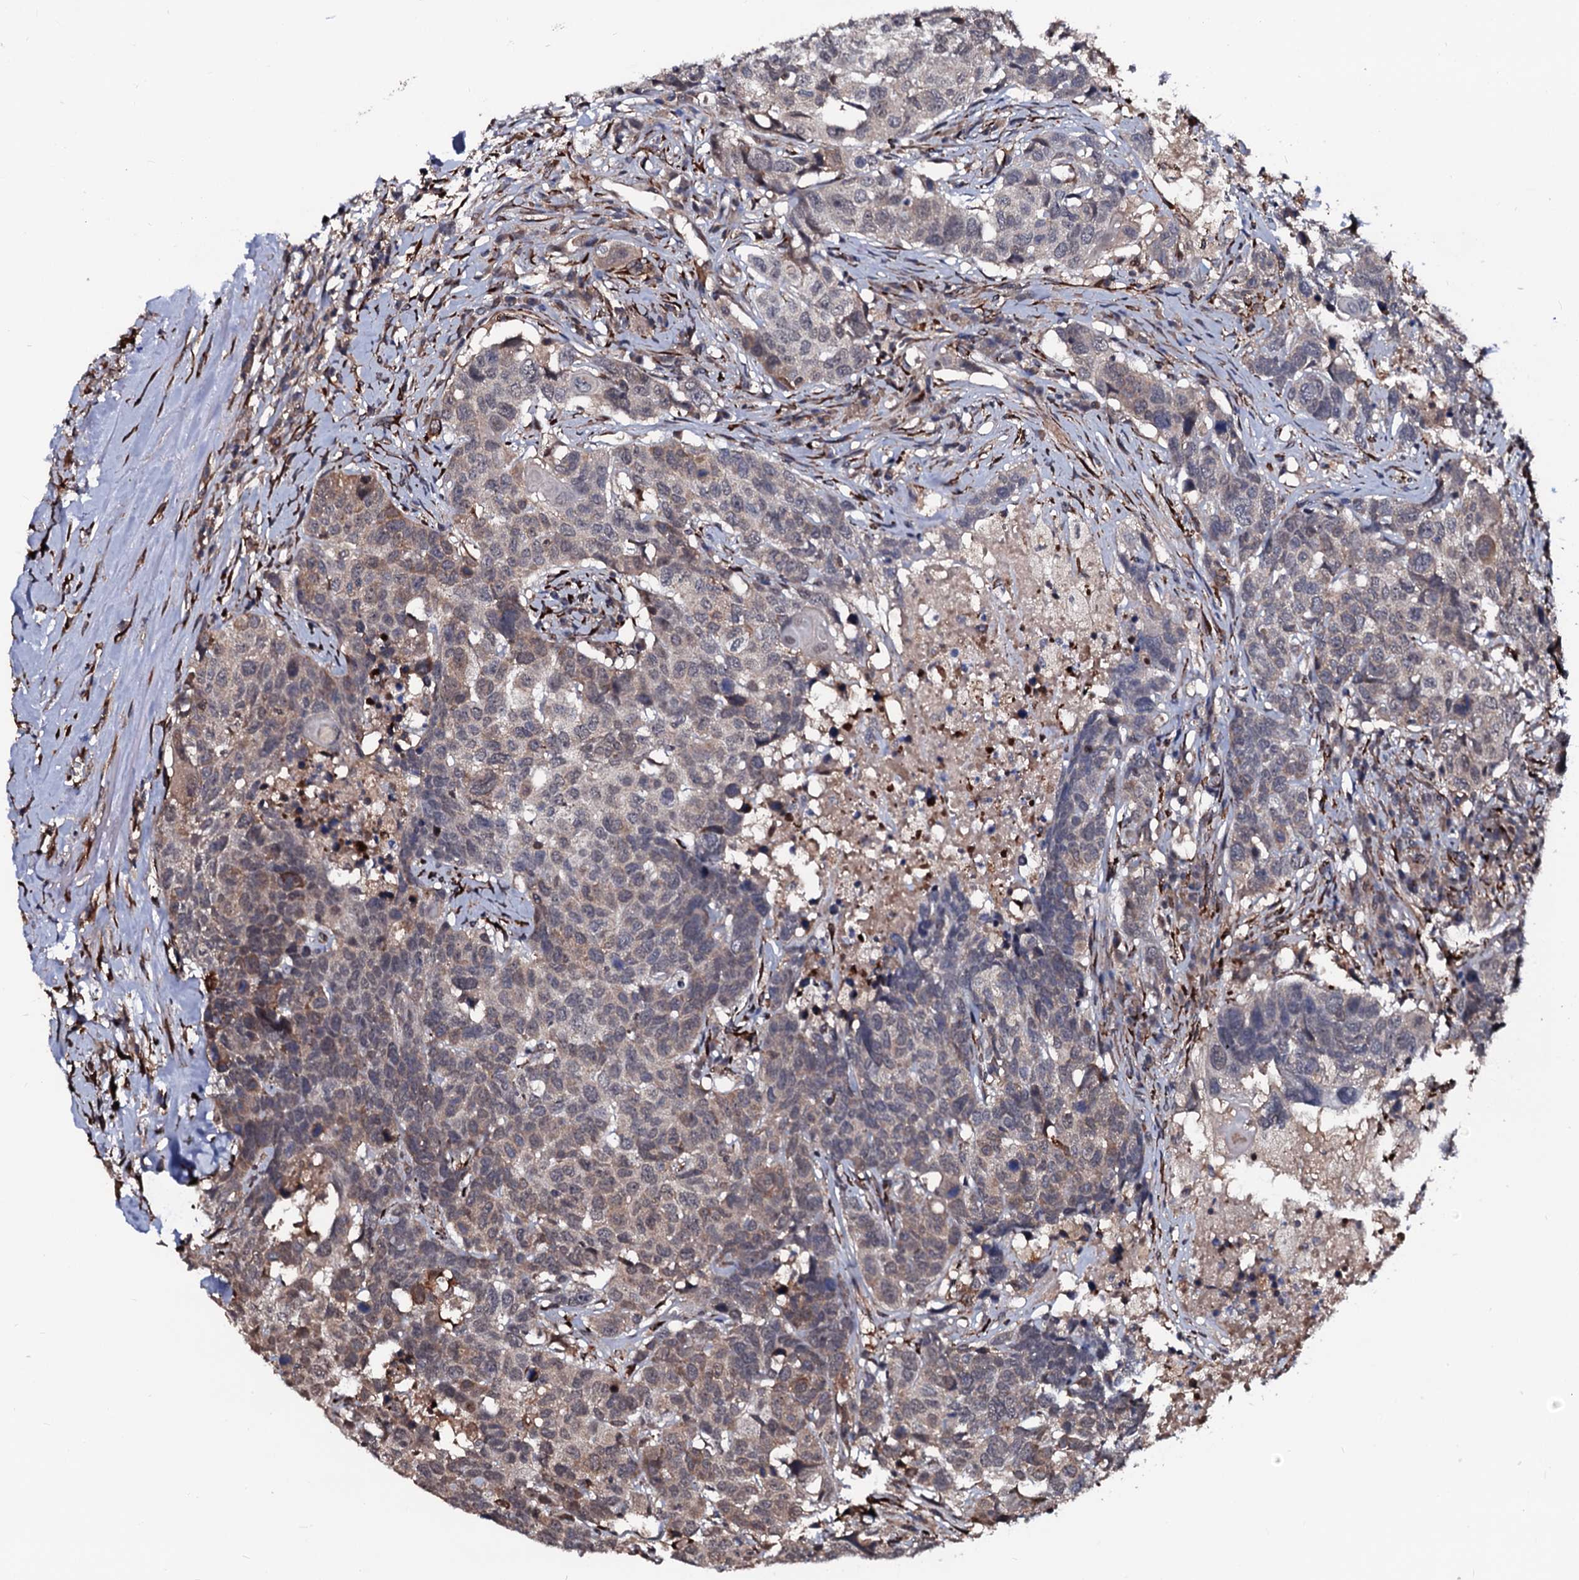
{"staining": {"intensity": "weak", "quantity": "<25%", "location": "cytoplasmic/membranous"}, "tissue": "head and neck cancer", "cell_type": "Tumor cells", "image_type": "cancer", "snomed": [{"axis": "morphology", "description": "Squamous cell carcinoma, NOS"}, {"axis": "topography", "description": "Head-Neck"}], "caption": "Immunohistochemical staining of head and neck squamous cell carcinoma demonstrates no significant expression in tumor cells.", "gene": "N4BP1", "patient": {"sex": "male", "age": 66}}